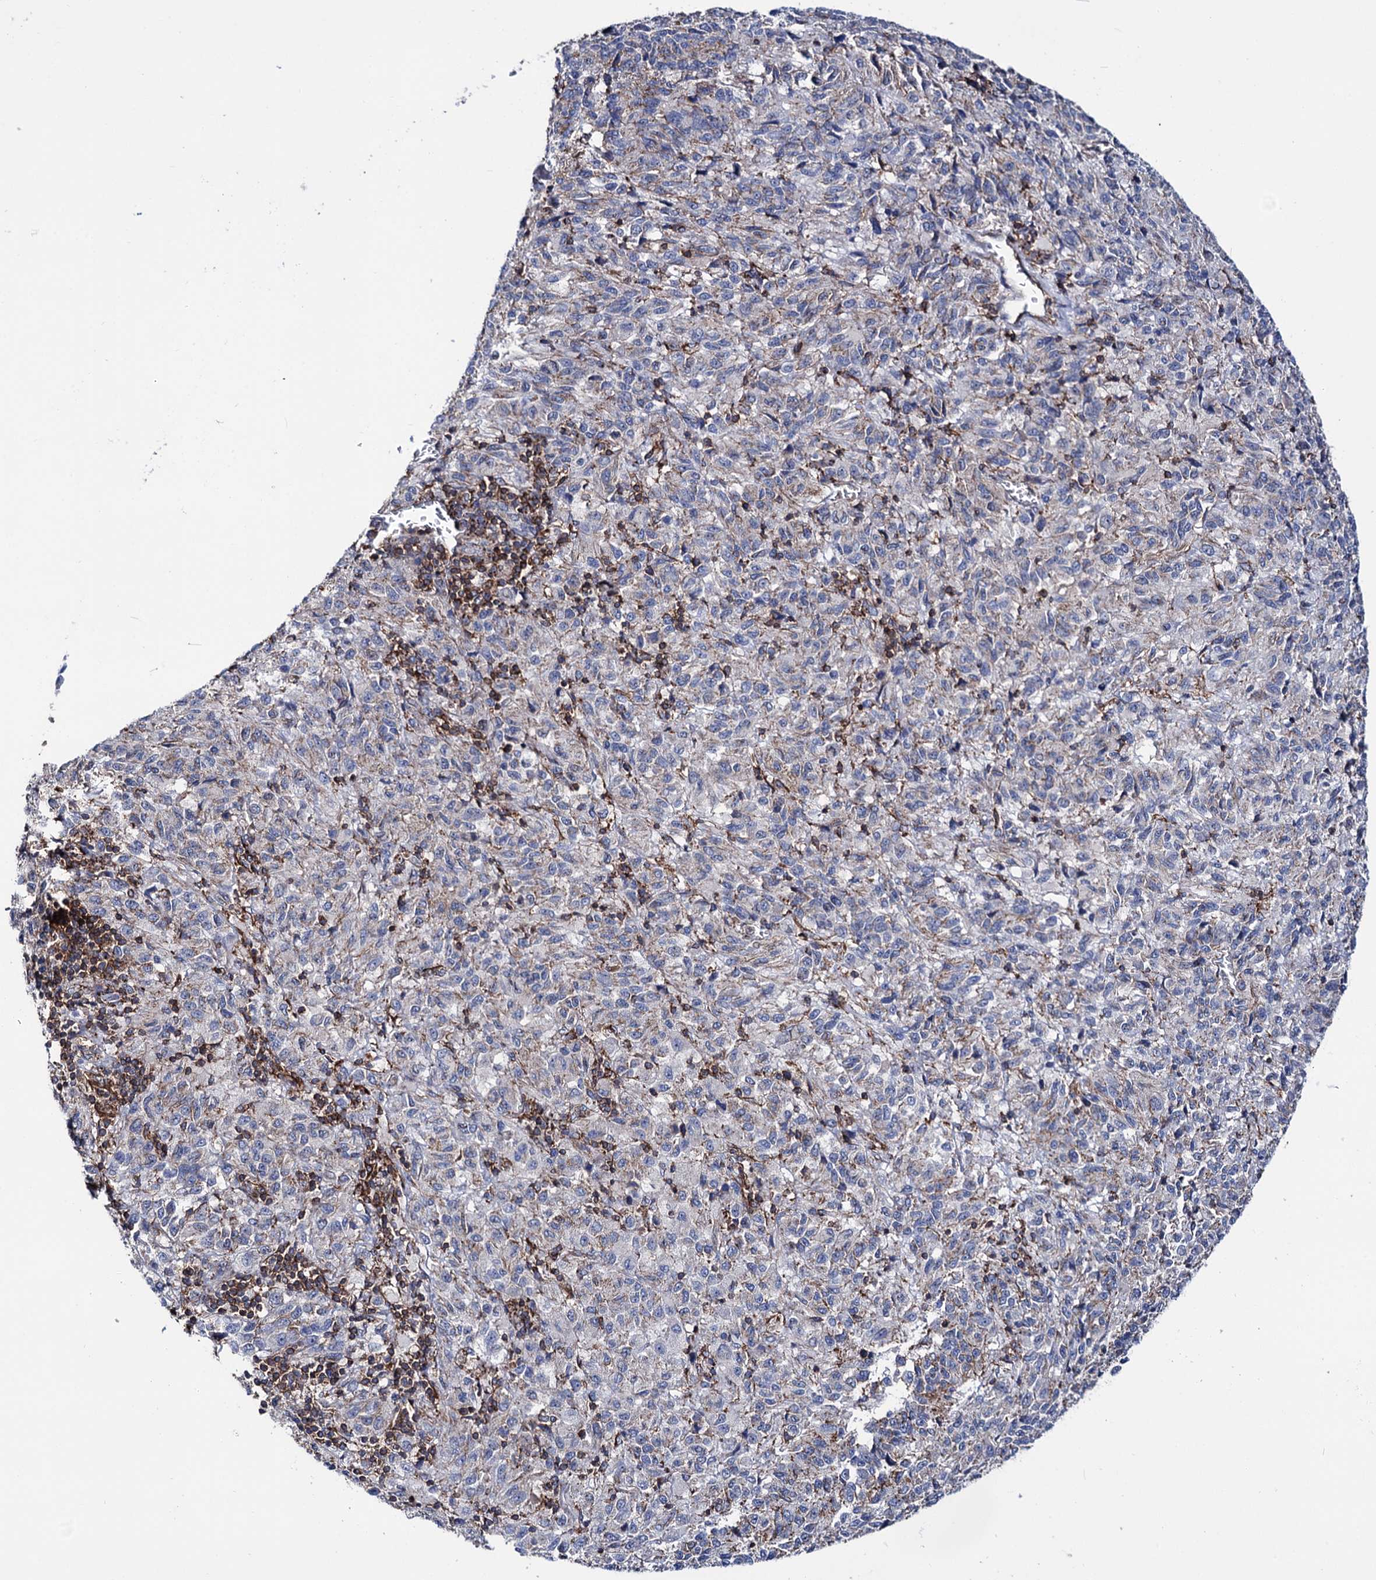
{"staining": {"intensity": "negative", "quantity": "none", "location": "none"}, "tissue": "melanoma", "cell_type": "Tumor cells", "image_type": "cancer", "snomed": [{"axis": "morphology", "description": "Malignant melanoma, Metastatic site"}, {"axis": "topography", "description": "Lung"}], "caption": "Immunohistochemistry image of human malignant melanoma (metastatic site) stained for a protein (brown), which reveals no staining in tumor cells.", "gene": "DEF6", "patient": {"sex": "male", "age": 64}}